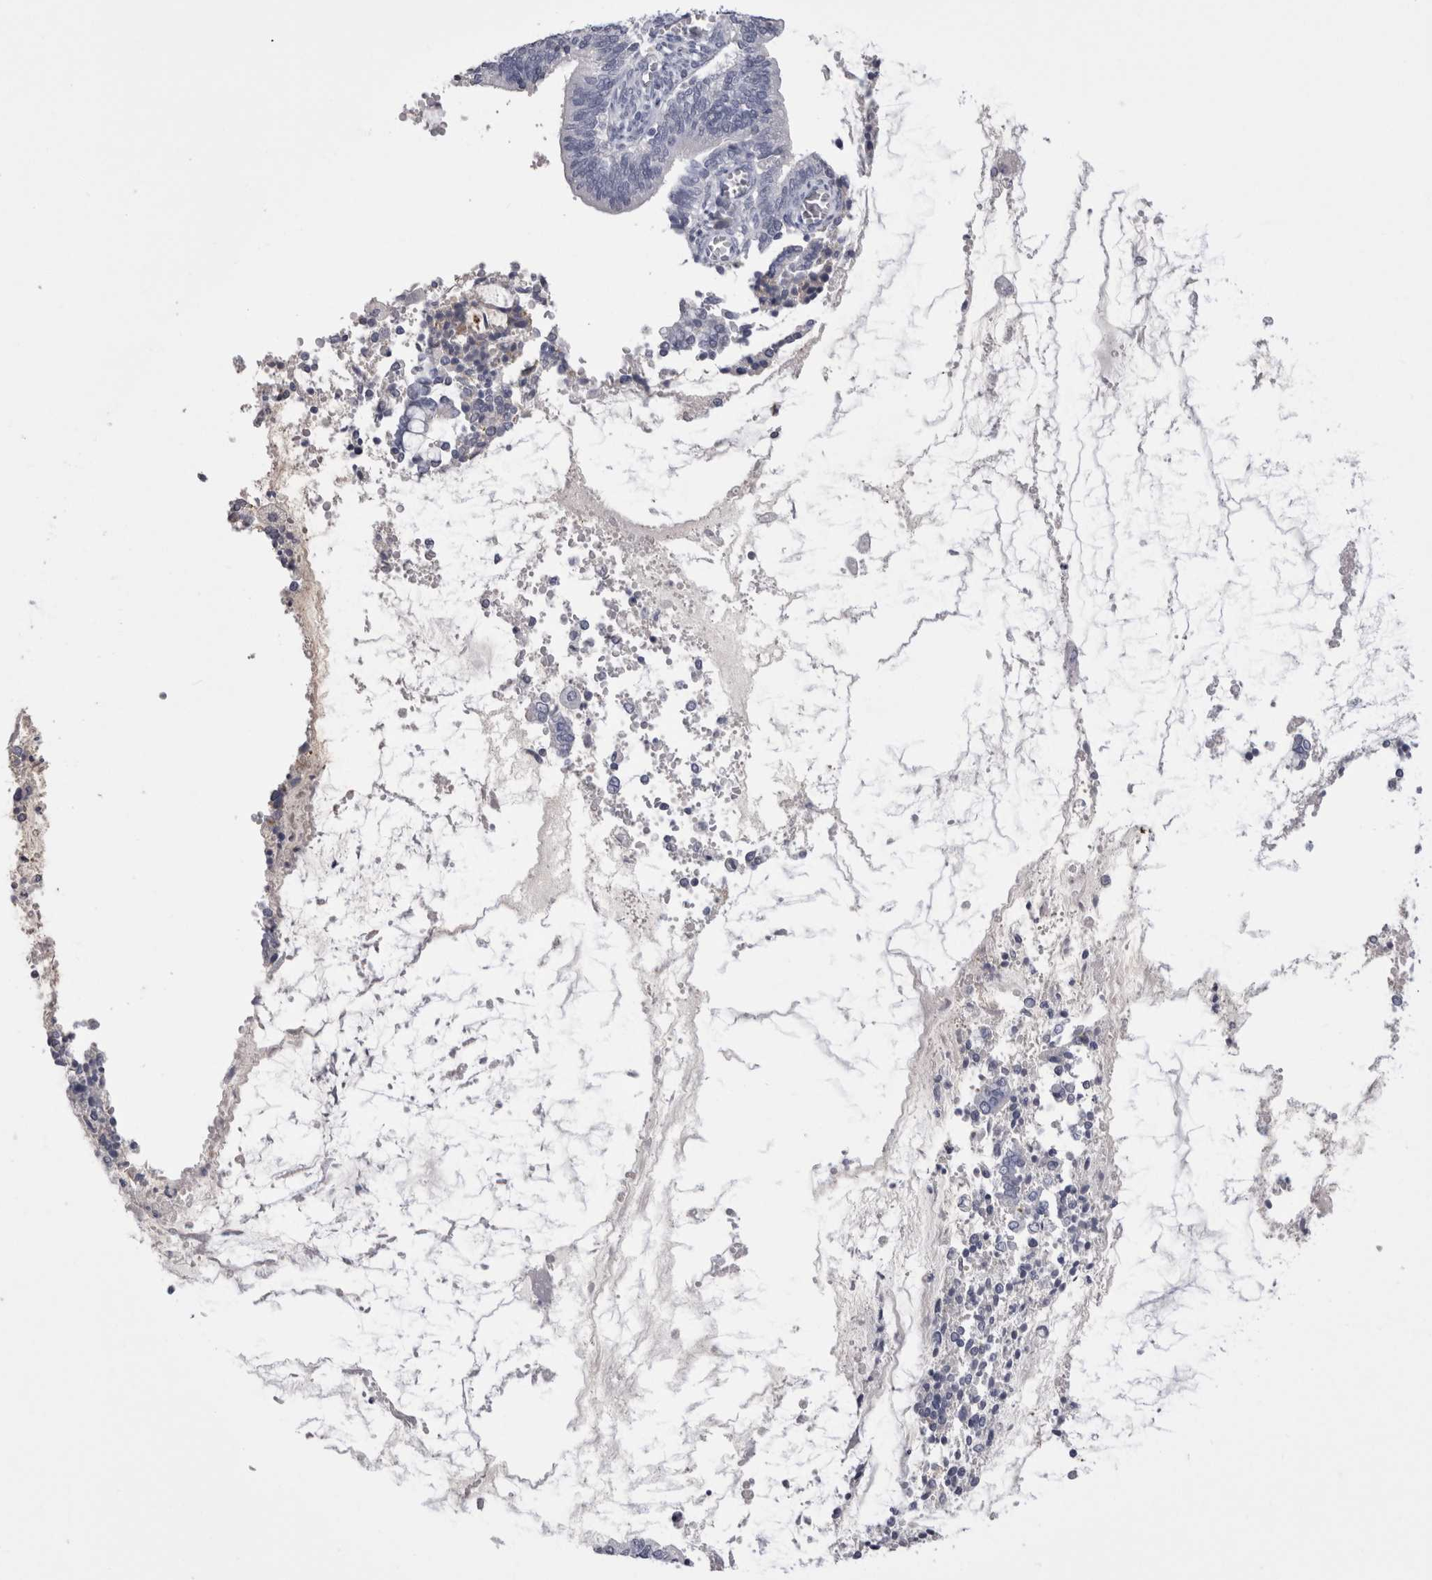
{"staining": {"intensity": "moderate", "quantity": "<25%", "location": "cytoplasmic/membranous"}, "tissue": "cervical cancer", "cell_type": "Tumor cells", "image_type": "cancer", "snomed": [{"axis": "morphology", "description": "Adenocarcinoma, NOS"}, {"axis": "topography", "description": "Cervix"}], "caption": "Human cervical adenocarcinoma stained with a brown dye displays moderate cytoplasmic/membranous positive staining in approximately <25% of tumor cells.", "gene": "CDHR5", "patient": {"sex": "female", "age": 44}}